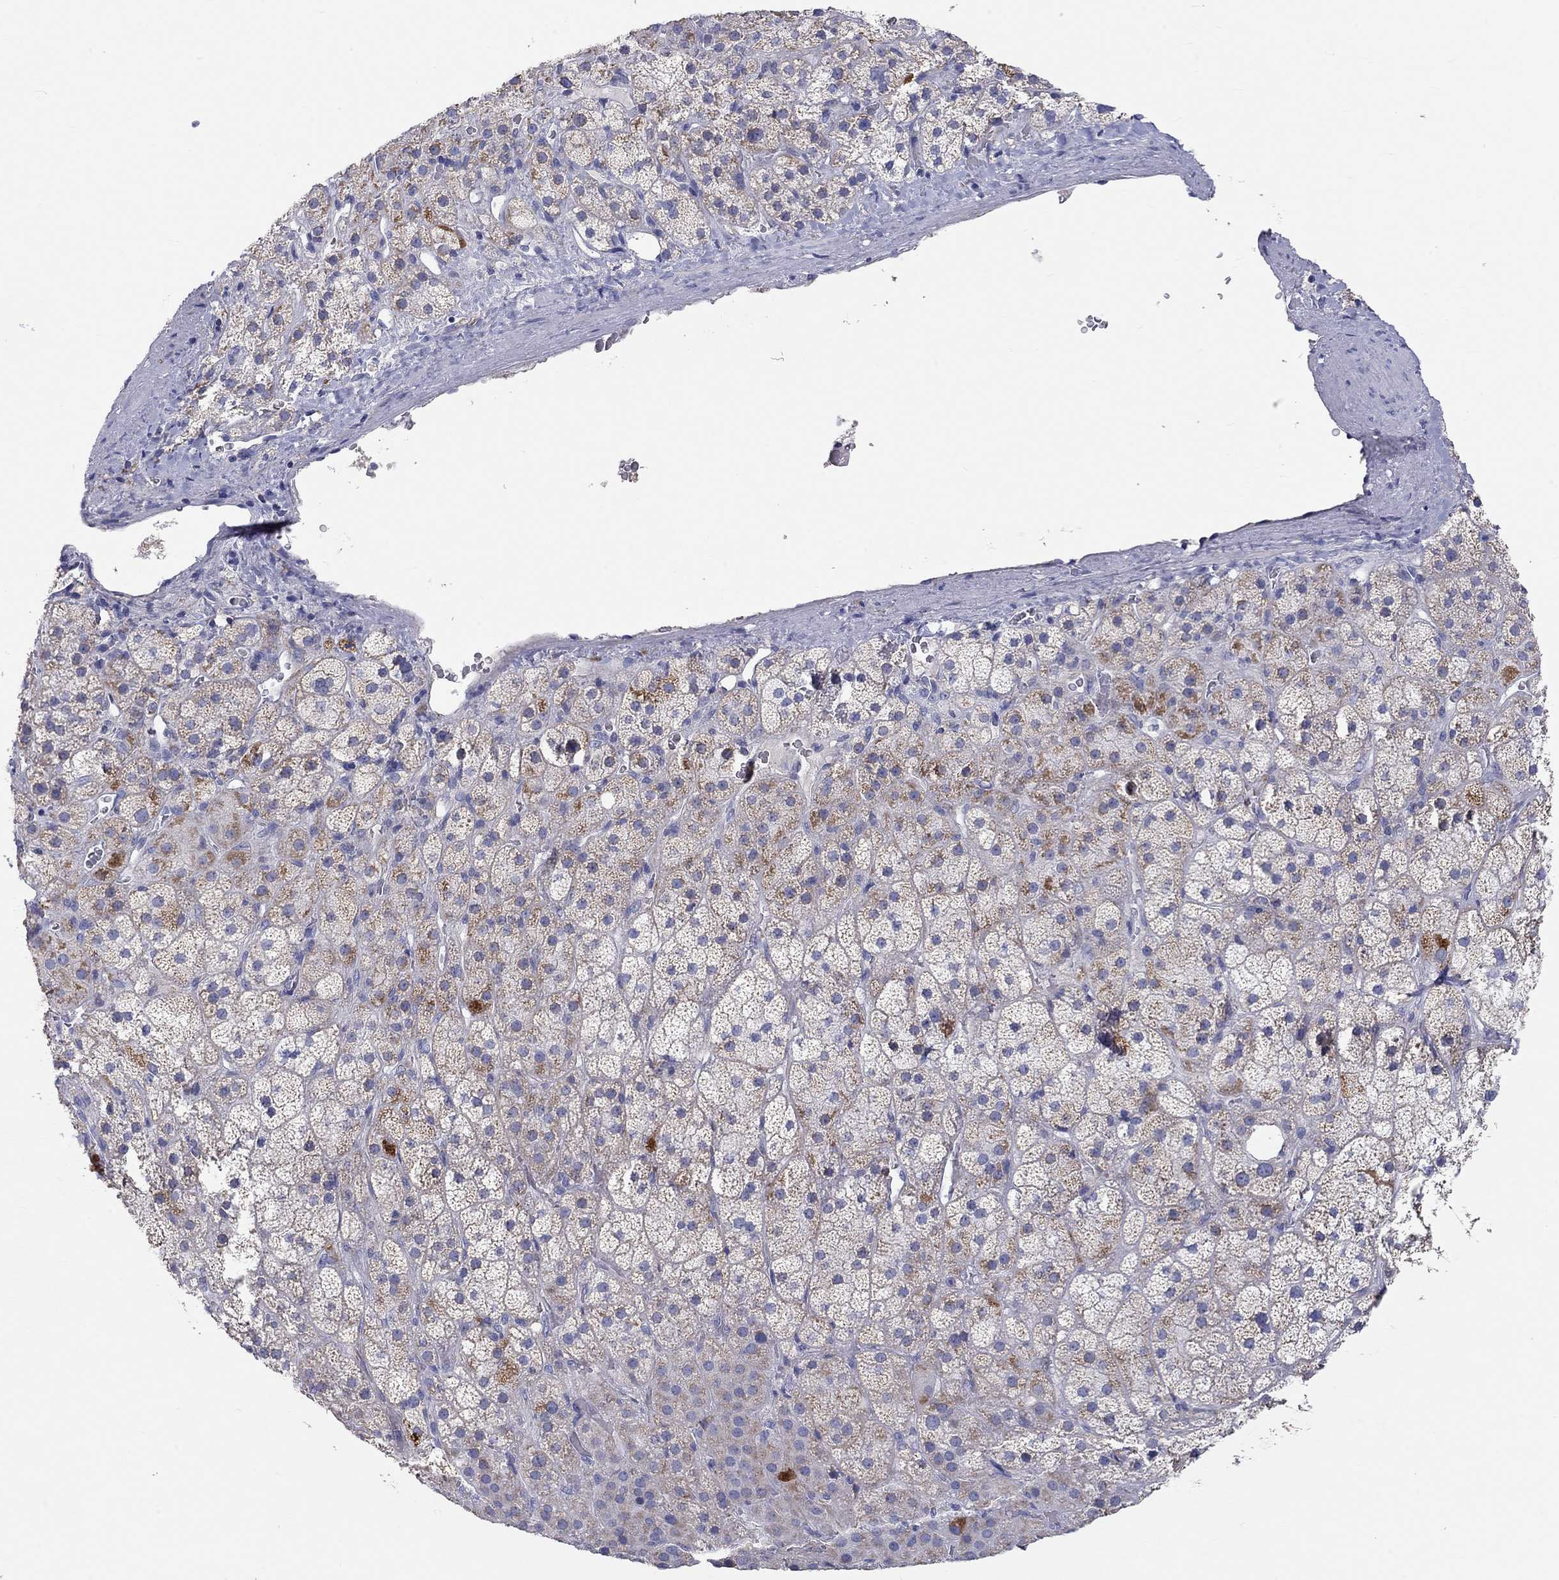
{"staining": {"intensity": "strong", "quantity": "<25%", "location": "cytoplasmic/membranous"}, "tissue": "adrenal gland", "cell_type": "Glandular cells", "image_type": "normal", "snomed": [{"axis": "morphology", "description": "Normal tissue, NOS"}, {"axis": "topography", "description": "Adrenal gland"}], "caption": "Immunohistochemical staining of unremarkable human adrenal gland demonstrates <25% levels of strong cytoplasmic/membranous protein staining in approximately <25% of glandular cells. (DAB (3,3'-diaminobenzidine) = brown stain, brightfield microscopy at high magnification).", "gene": "RCAN1", "patient": {"sex": "male", "age": 57}}